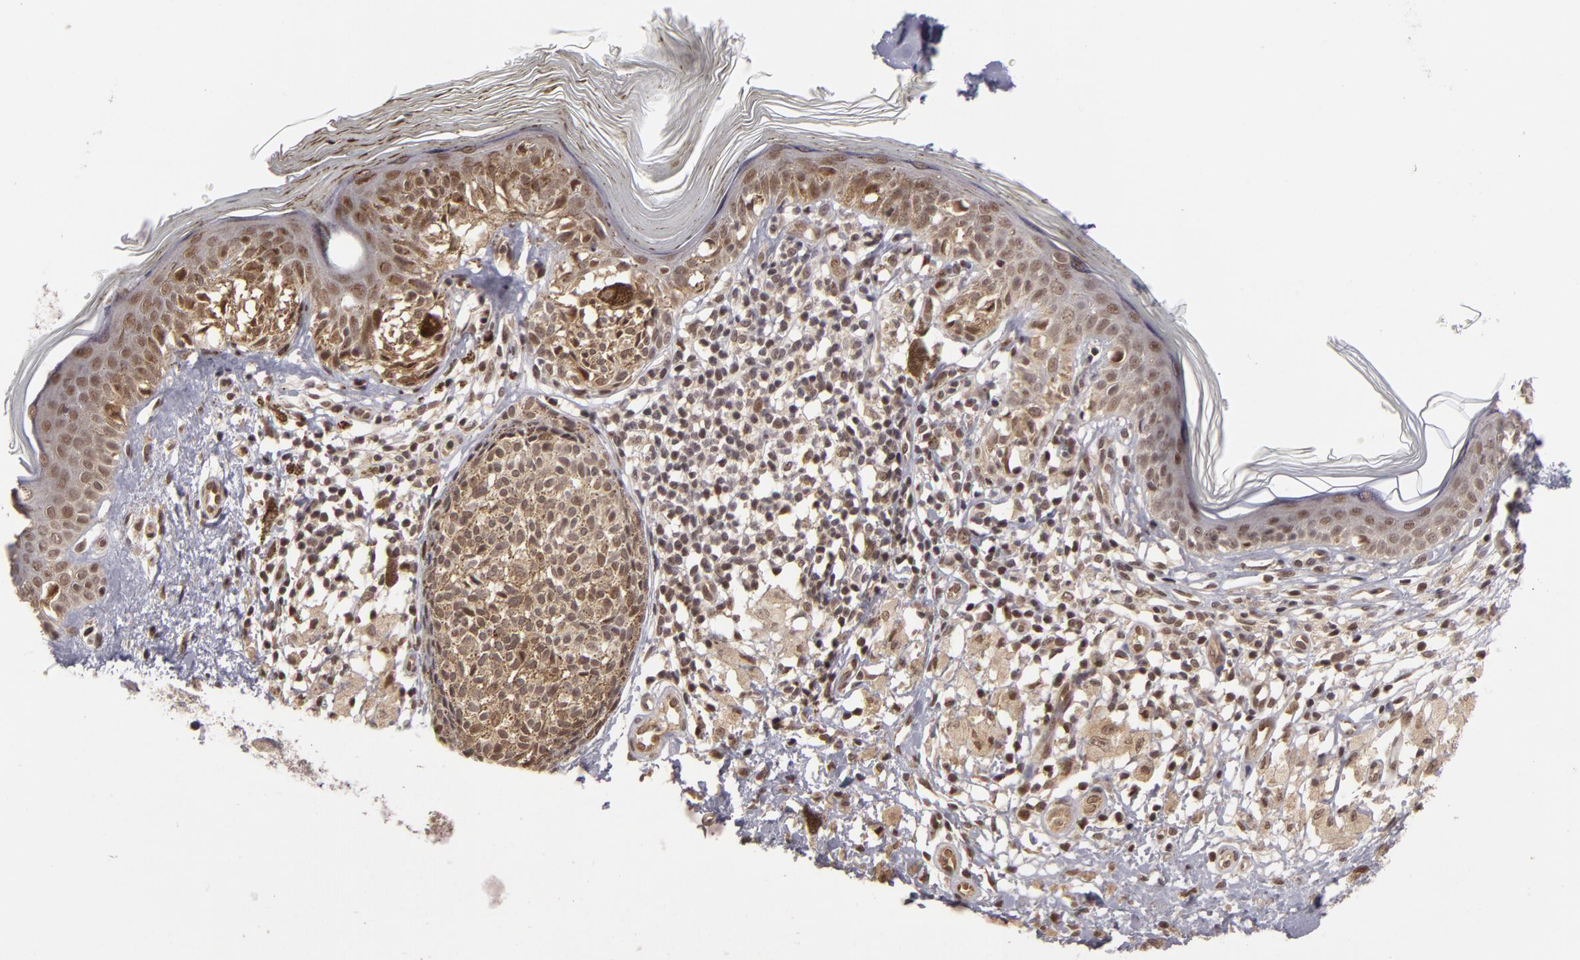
{"staining": {"intensity": "moderate", "quantity": "25%-75%", "location": "nuclear"}, "tissue": "melanoma", "cell_type": "Tumor cells", "image_type": "cancer", "snomed": [{"axis": "morphology", "description": "Malignant melanoma, NOS"}, {"axis": "topography", "description": "Skin"}], "caption": "Malignant melanoma stained with immunohistochemistry (IHC) shows moderate nuclear staining in about 25%-75% of tumor cells.", "gene": "ZNF133", "patient": {"sex": "male", "age": 88}}